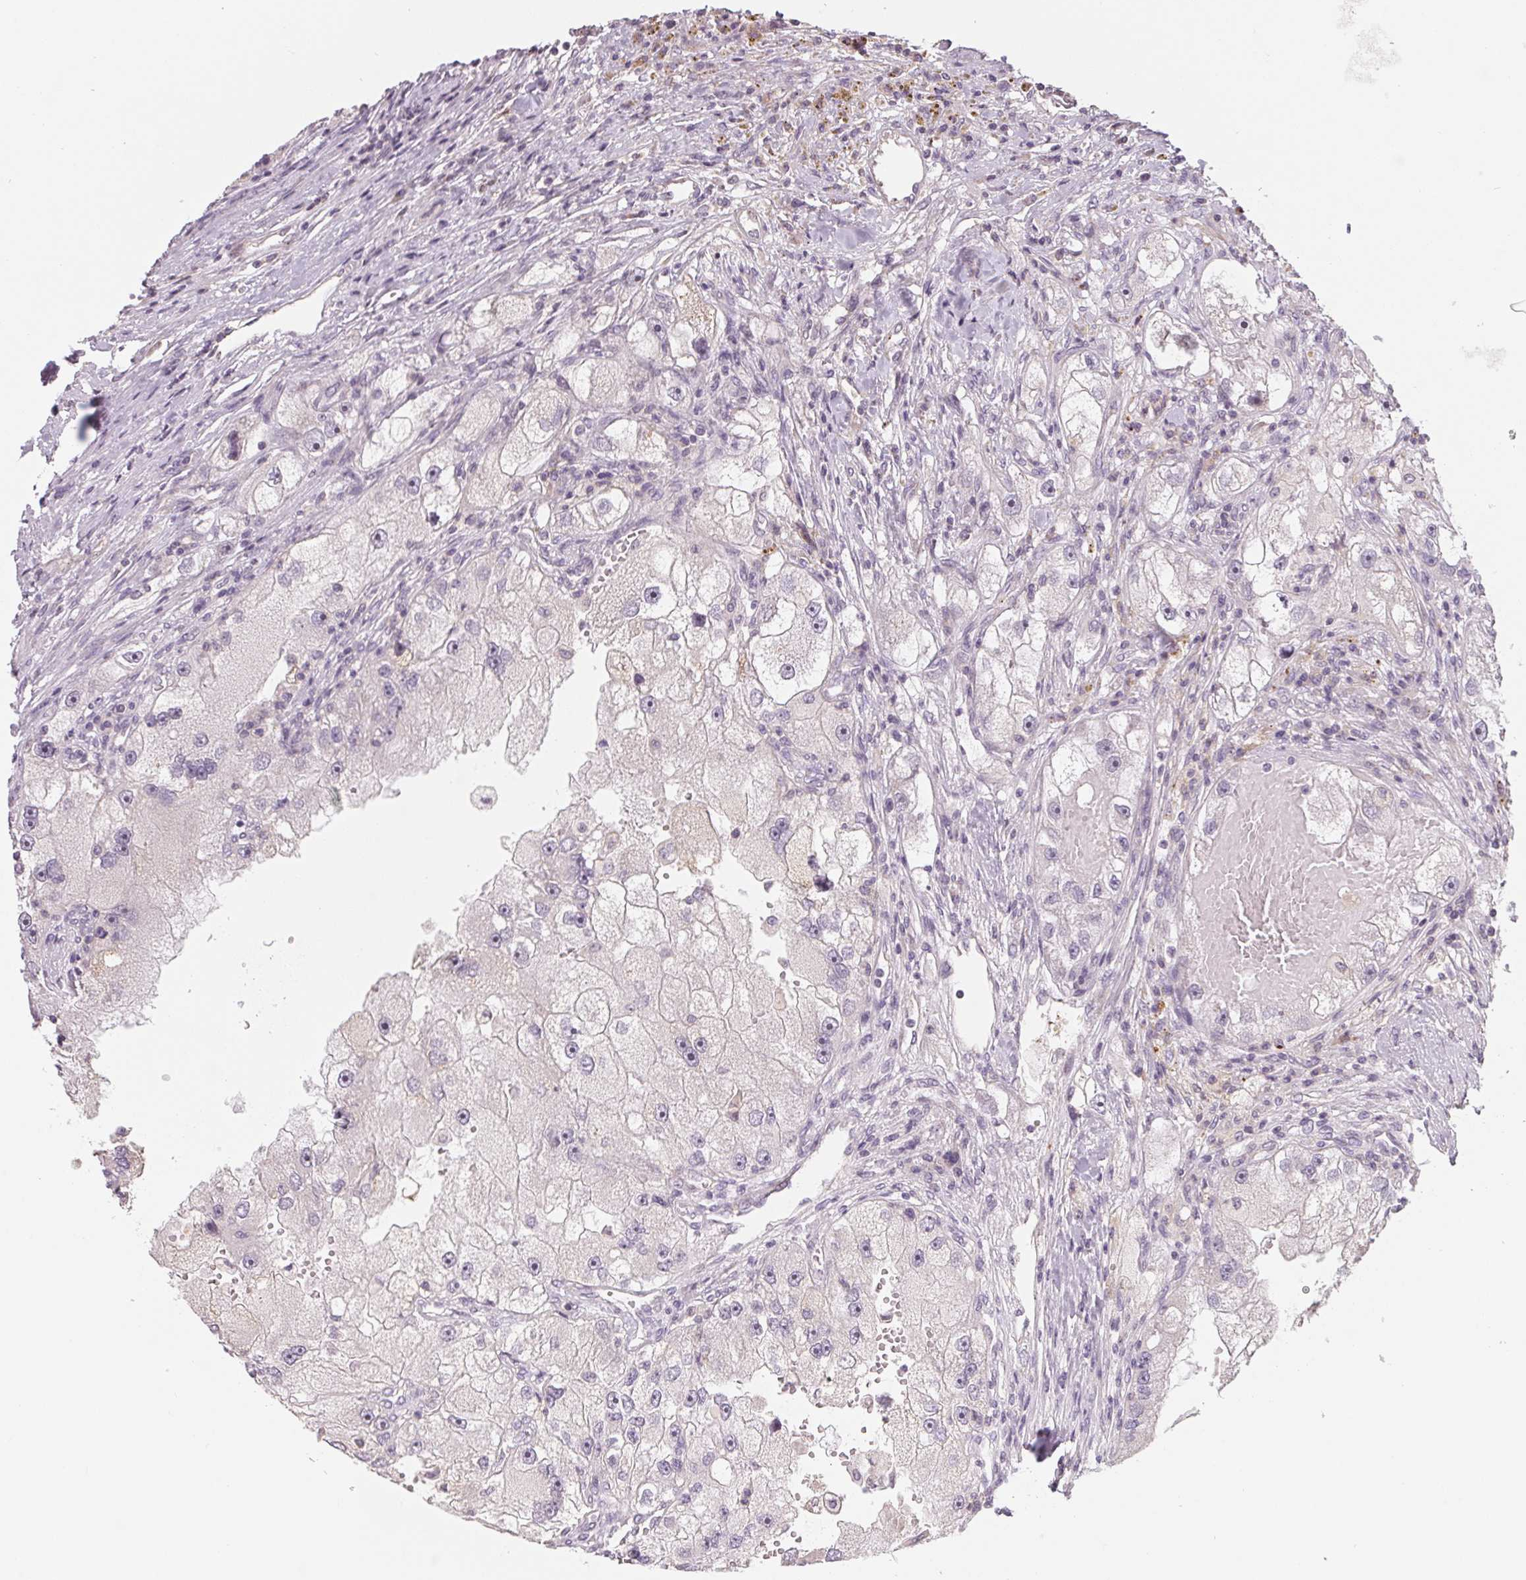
{"staining": {"intensity": "negative", "quantity": "none", "location": "none"}, "tissue": "renal cancer", "cell_type": "Tumor cells", "image_type": "cancer", "snomed": [{"axis": "morphology", "description": "Adenocarcinoma, NOS"}, {"axis": "topography", "description": "Kidney"}], "caption": "Protein analysis of renal cancer shows no significant staining in tumor cells.", "gene": "AQP8", "patient": {"sex": "male", "age": 63}}